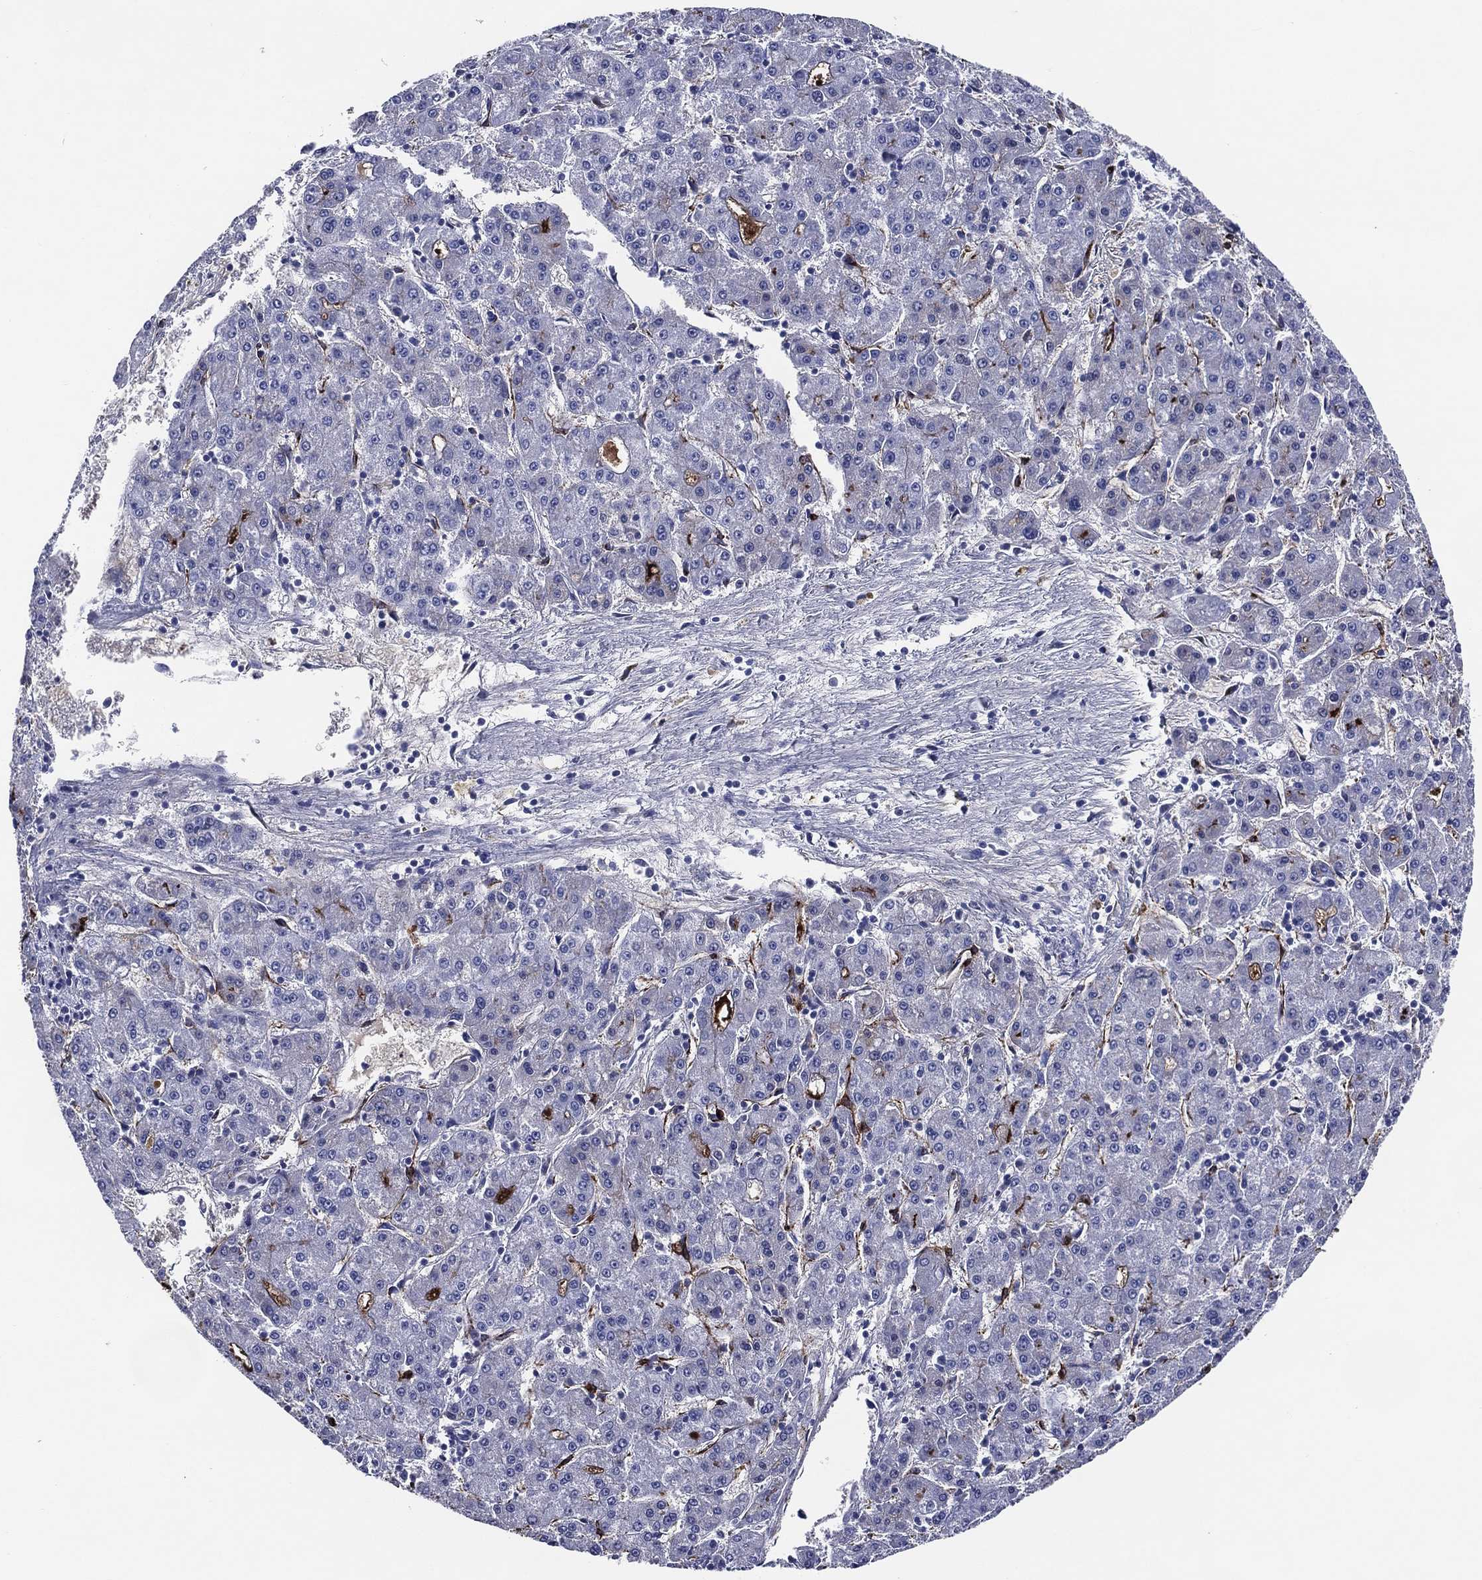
{"staining": {"intensity": "strong", "quantity": "<25%", "location": "cytoplasmic/membranous"}, "tissue": "liver cancer", "cell_type": "Tumor cells", "image_type": "cancer", "snomed": [{"axis": "morphology", "description": "Carcinoma, Hepatocellular, NOS"}, {"axis": "topography", "description": "Liver"}], "caption": "Protein analysis of liver cancer tissue demonstrates strong cytoplasmic/membranous expression in approximately <25% of tumor cells.", "gene": "ACE2", "patient": {"sex": "male", "age": 73}}